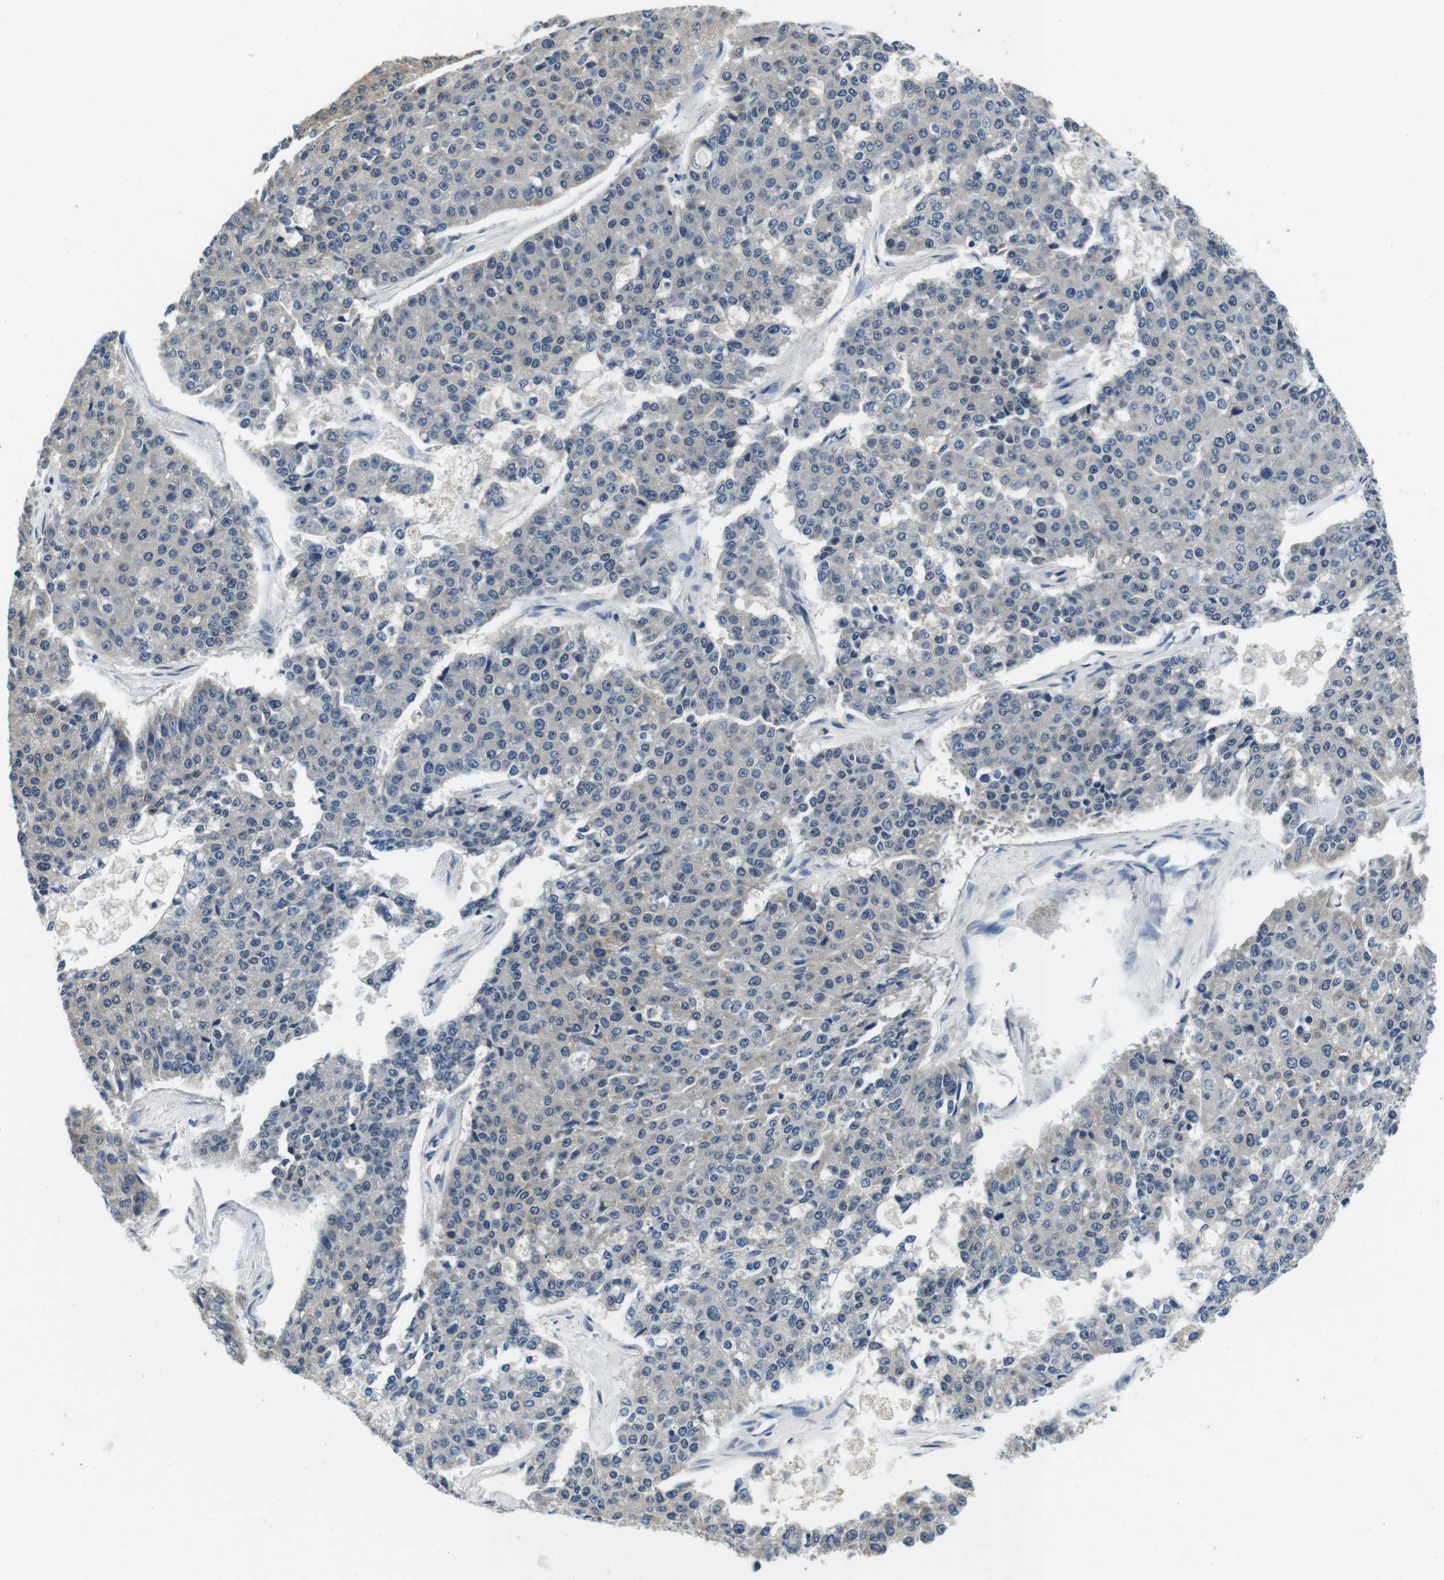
{"staining": {"intensity": "weak", "quantity": "<25%", "location": "cytoplasmic/membranous"}, "tissue": "pancreatic cancer", "cell_type": "Tumor cells", "image_type": "cancer", "snomed": [{"axis": "morphology", "description": "Adenocarcinoma, NOS"}, {"axis": "topography", "description": "Pancreas"}], "caption": "The IHC micrograph has no significant expression in tumor cells of pancreatic cancer (adenocarcinoma) tissue.", "gene": "DTNA", "patient": {"sex": "male", "age": 50}}